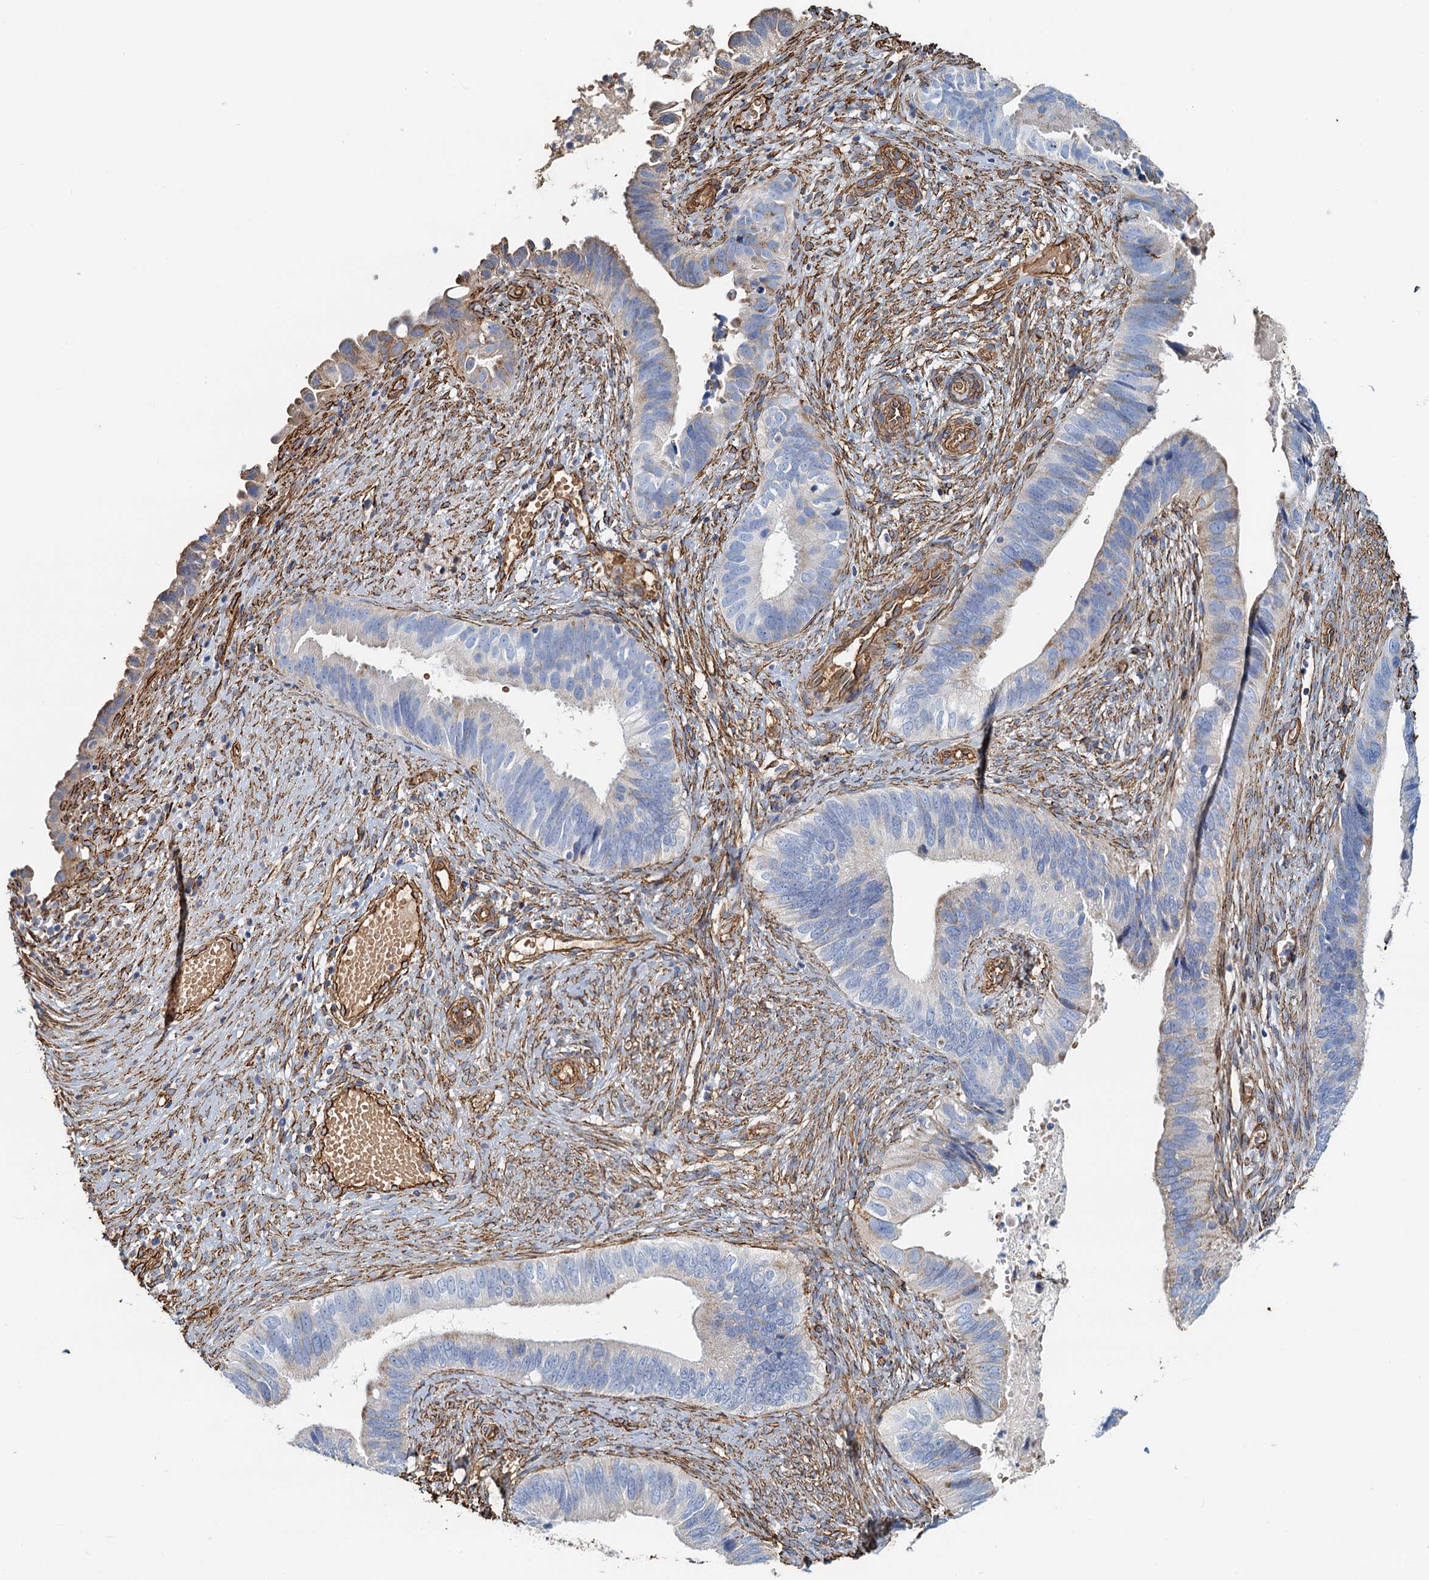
{"staining": {"intensity": "negative", "quantity": "none", "location": "none"}, "tissue": "cervical cancer", "cell_type": "Tumor cells", "image_type": "cancer", "snomed": [{"axis": "morphology", "description": "Adenocarcinoma, NOS"}, {"axis": "topography", "description": "Cervix"}], "caption": "Immunohistochemistry of cervical cancer (adenocarcinoma) demonstrates no expression in tumor cells. The staining was performed using DAB to visualize the protein expression in brown, while the nuclei were stained in blue with hematoxylin (Magnification: 20x).", "gene": "DGKG", "patient": {"sex": "female", "age": 42}}